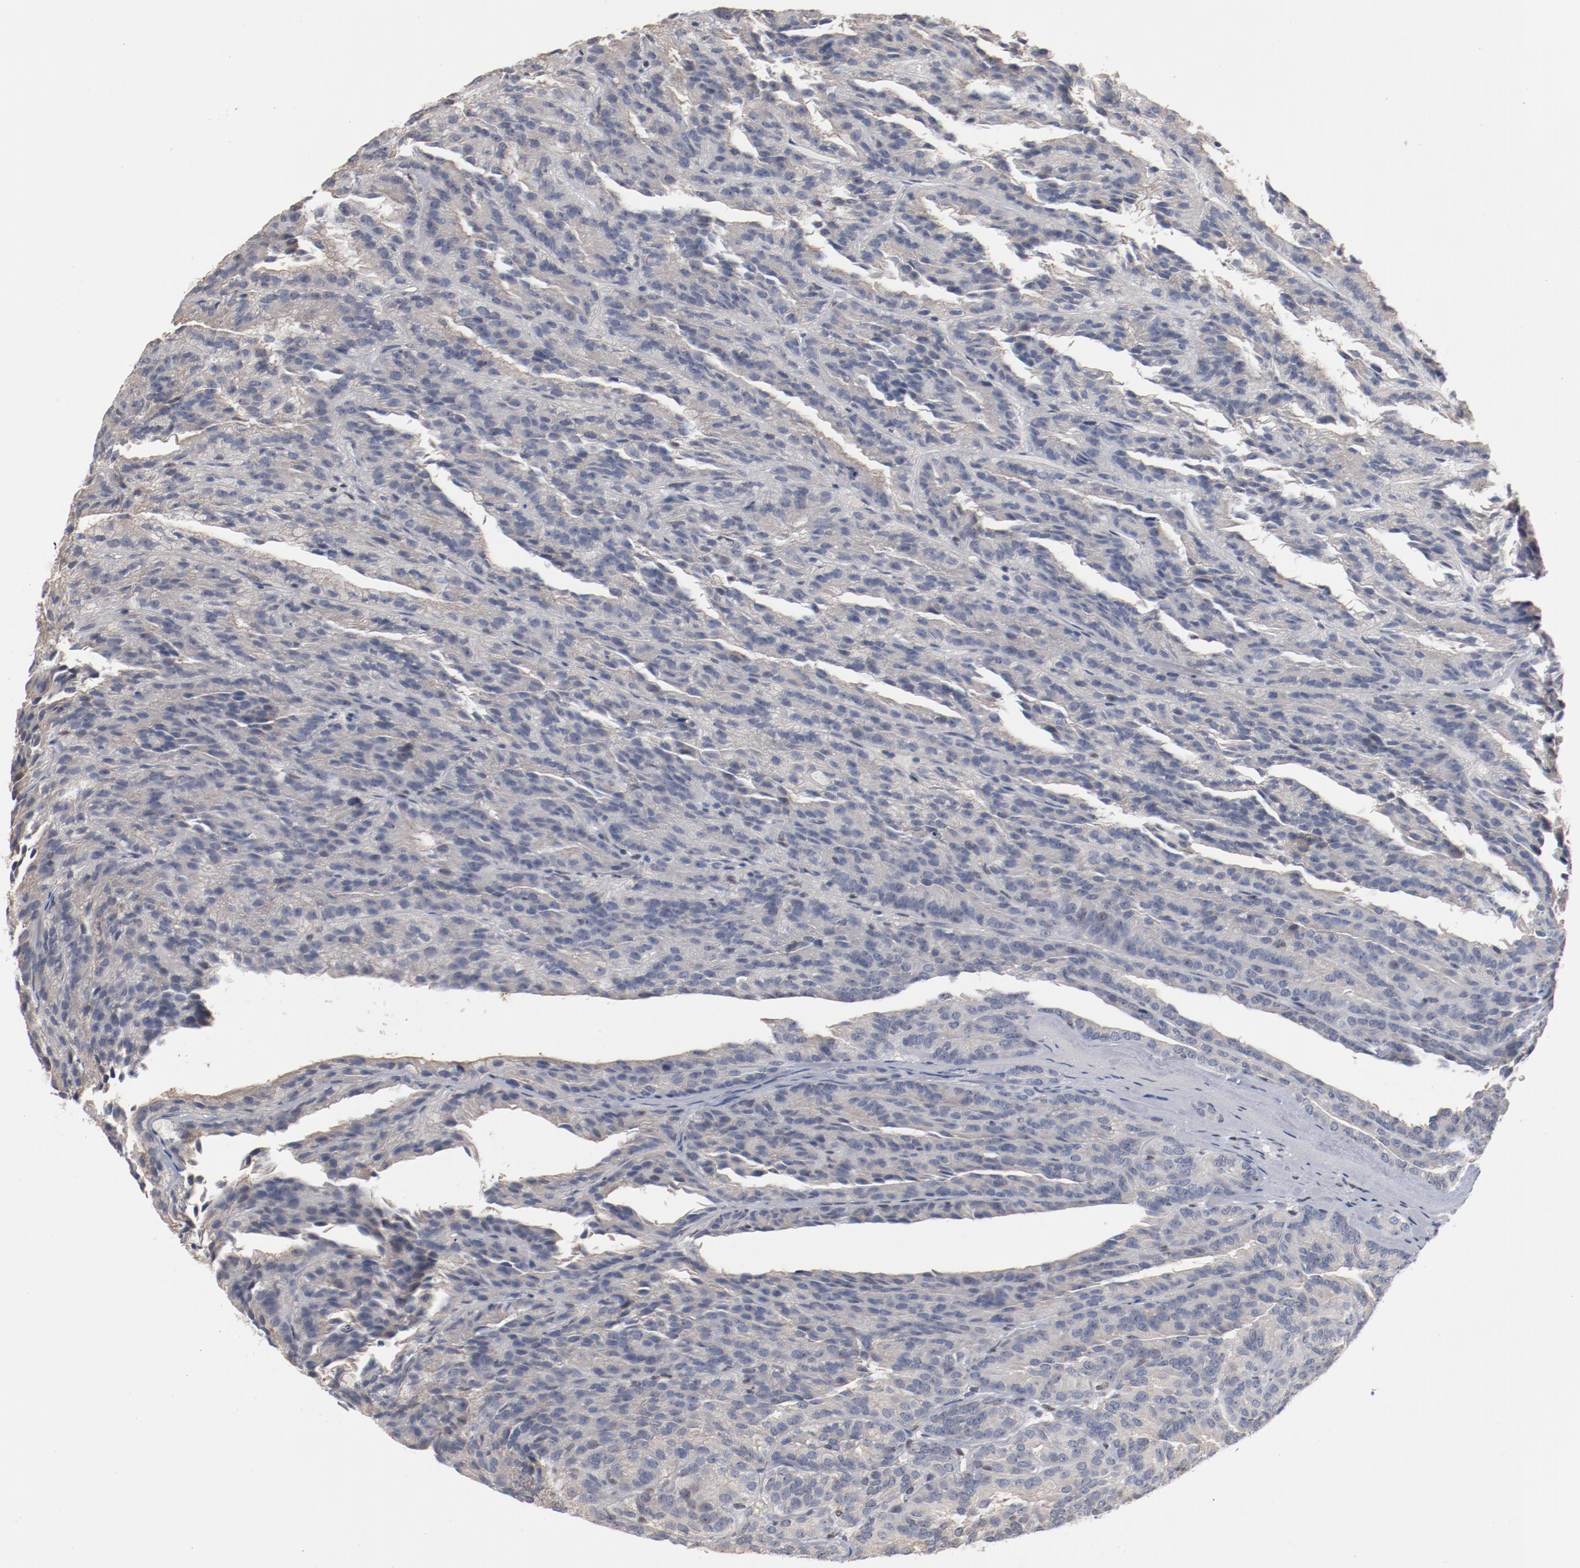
{"staining": {"intensity": "negative", "quantity": "none", "location": "none"}, "tissue": "renal cancer", "cell_type": "Tumor cells", "image_type": "cancer", "snomed": [{"axis": "morphology", "description": "Adenocarcinoma, NOS"}, {"axis": "topography", "description": "Kidney"}], "caption": "DAB immunohistochemical staining of renal cancer (adenocarcinoma) exhibits no significant staining in tumor cells. Nuclei are stained in blue.", "gene": "ZEB2", "patient": {"sex": "male", "age": 46}}